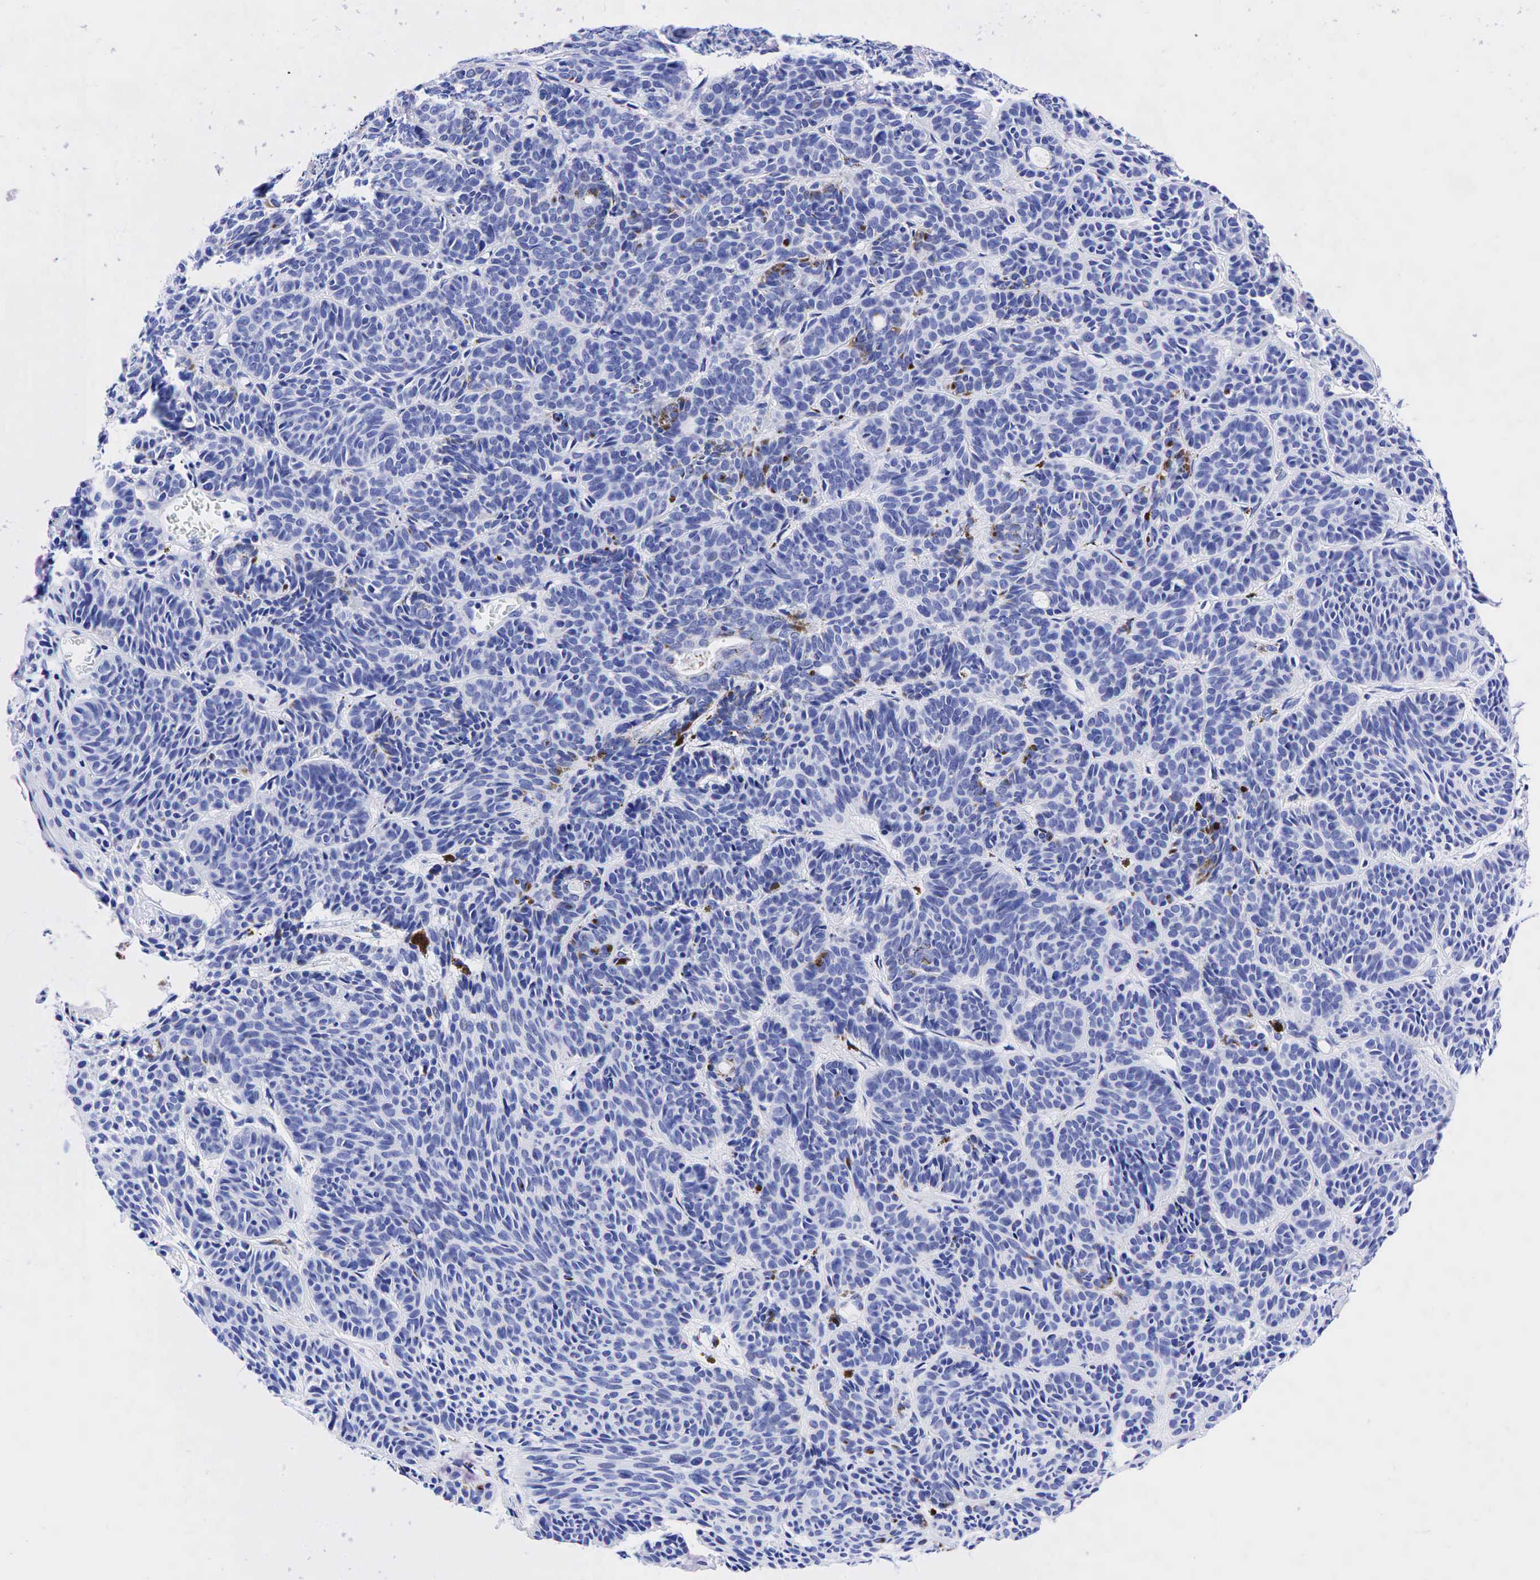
{"staining": {"intensity": "moderate", "quantity": "<25%", "location": "cytoplasmic/membranous"}, "tissue": "skin cancer", "cell_type": "Tumor cells", "image_type": "cancer", "snomed": [{"axis": "morphology", "description": "Basal cell carcinoma"}, {"axis": "topography", "description": "Skin"}], "caption": "Human skin basal cell carcinoma stained with a protein marker displays moderate staining in tumor cells.", "gene": "ESR1", "patient": {"sex": "female", "age": 62}}